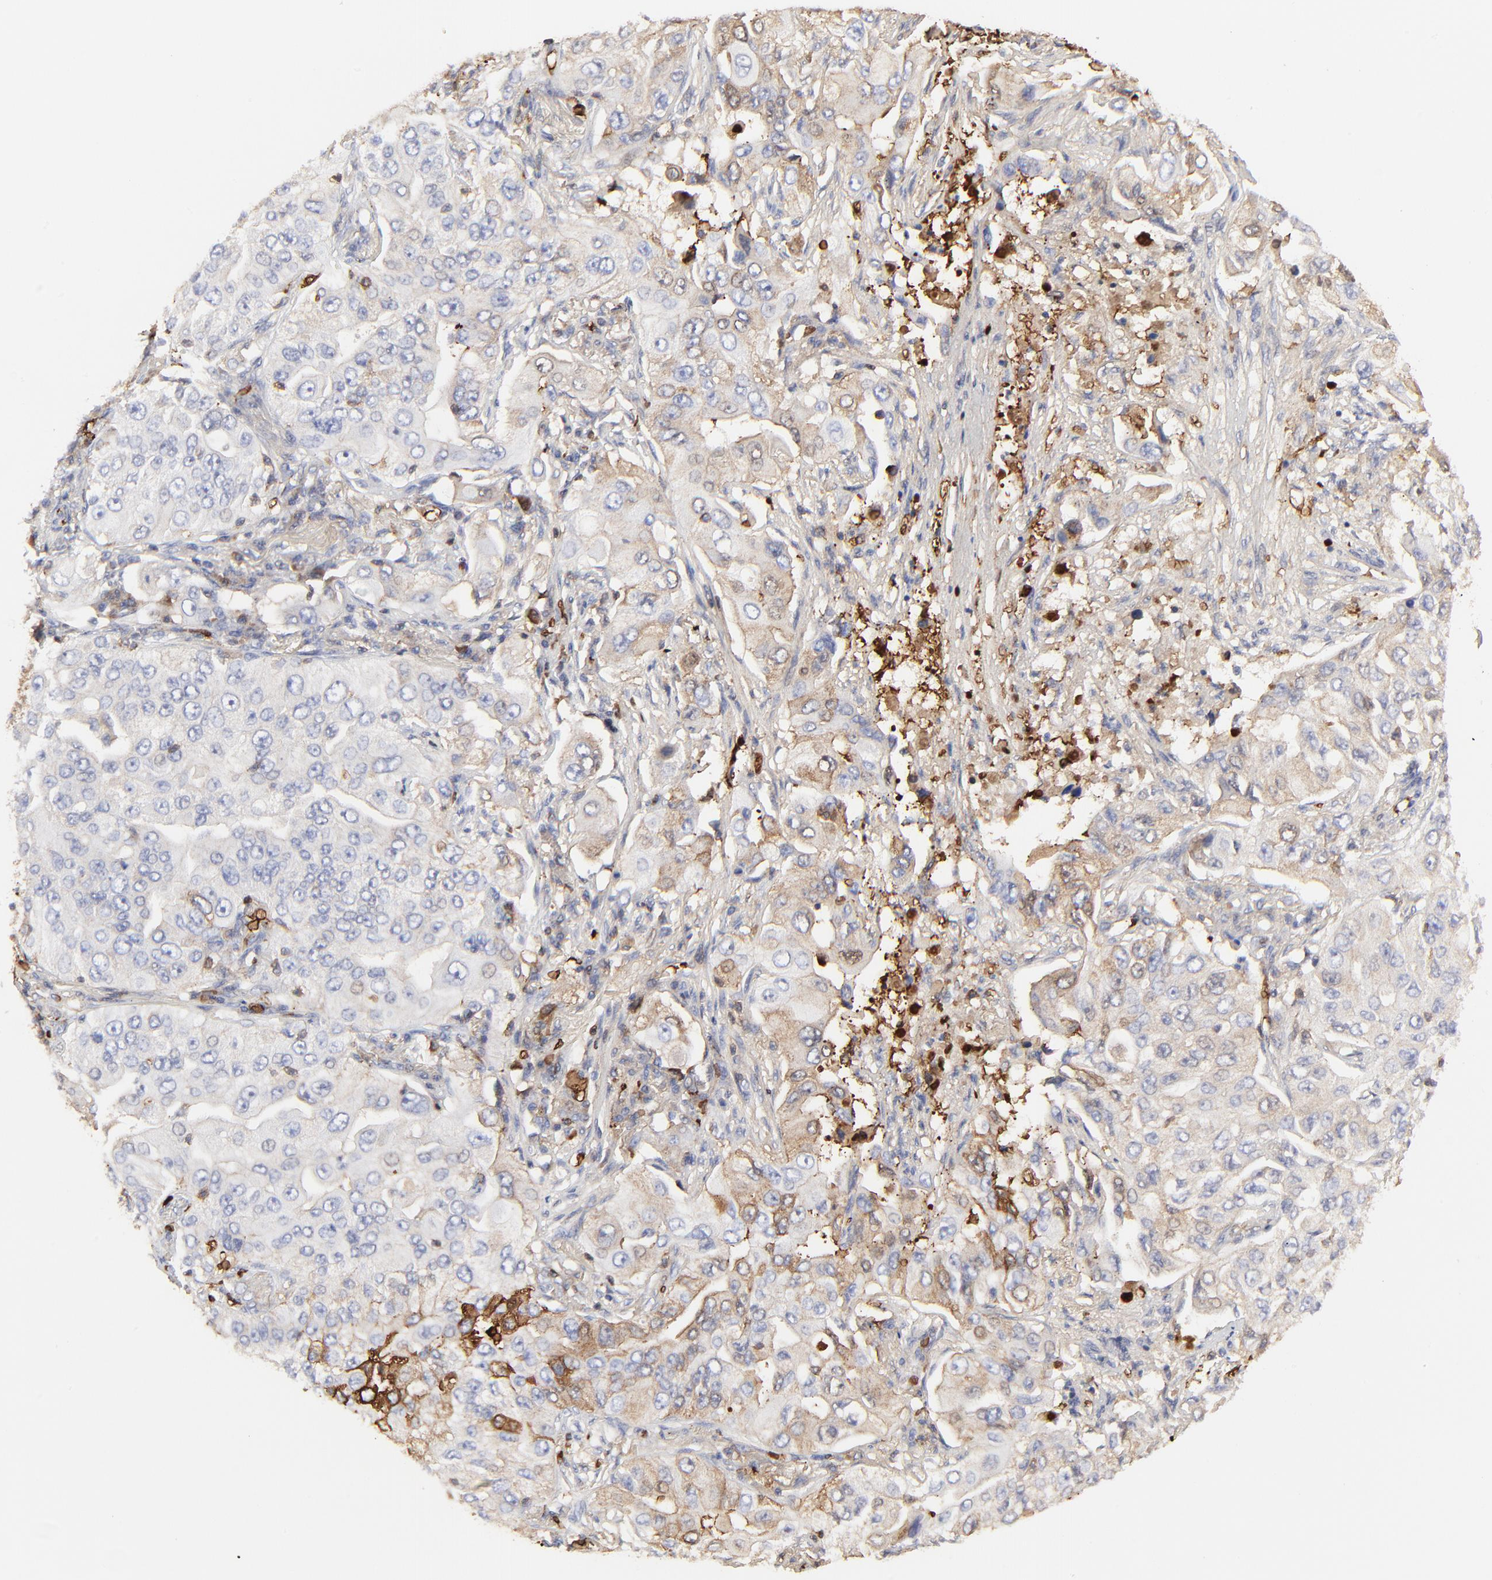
{"staining": {"intensity": "weak", "quantity": ">75%", "location": "cytoplasmic/membranous"}, "tissue": "lung cancer", "cell_type": "Tumor cells", "image_type": "cancer", "snomed": [{"axis": "morphology", "description": "Adenocarcinoma, NOS"}, {"axis": "topography", "description": "Lung"}], "caption": "A high-resolution photomicrograph shows immunohistochemistry (IHC) staining of lung cancer (adenocarcinoma), which displays weak cytoplasmic/membranous staining in about >75% of tumor cells.", "gene": "PAG1", "patient": {"sex": "male", "age": 84}}